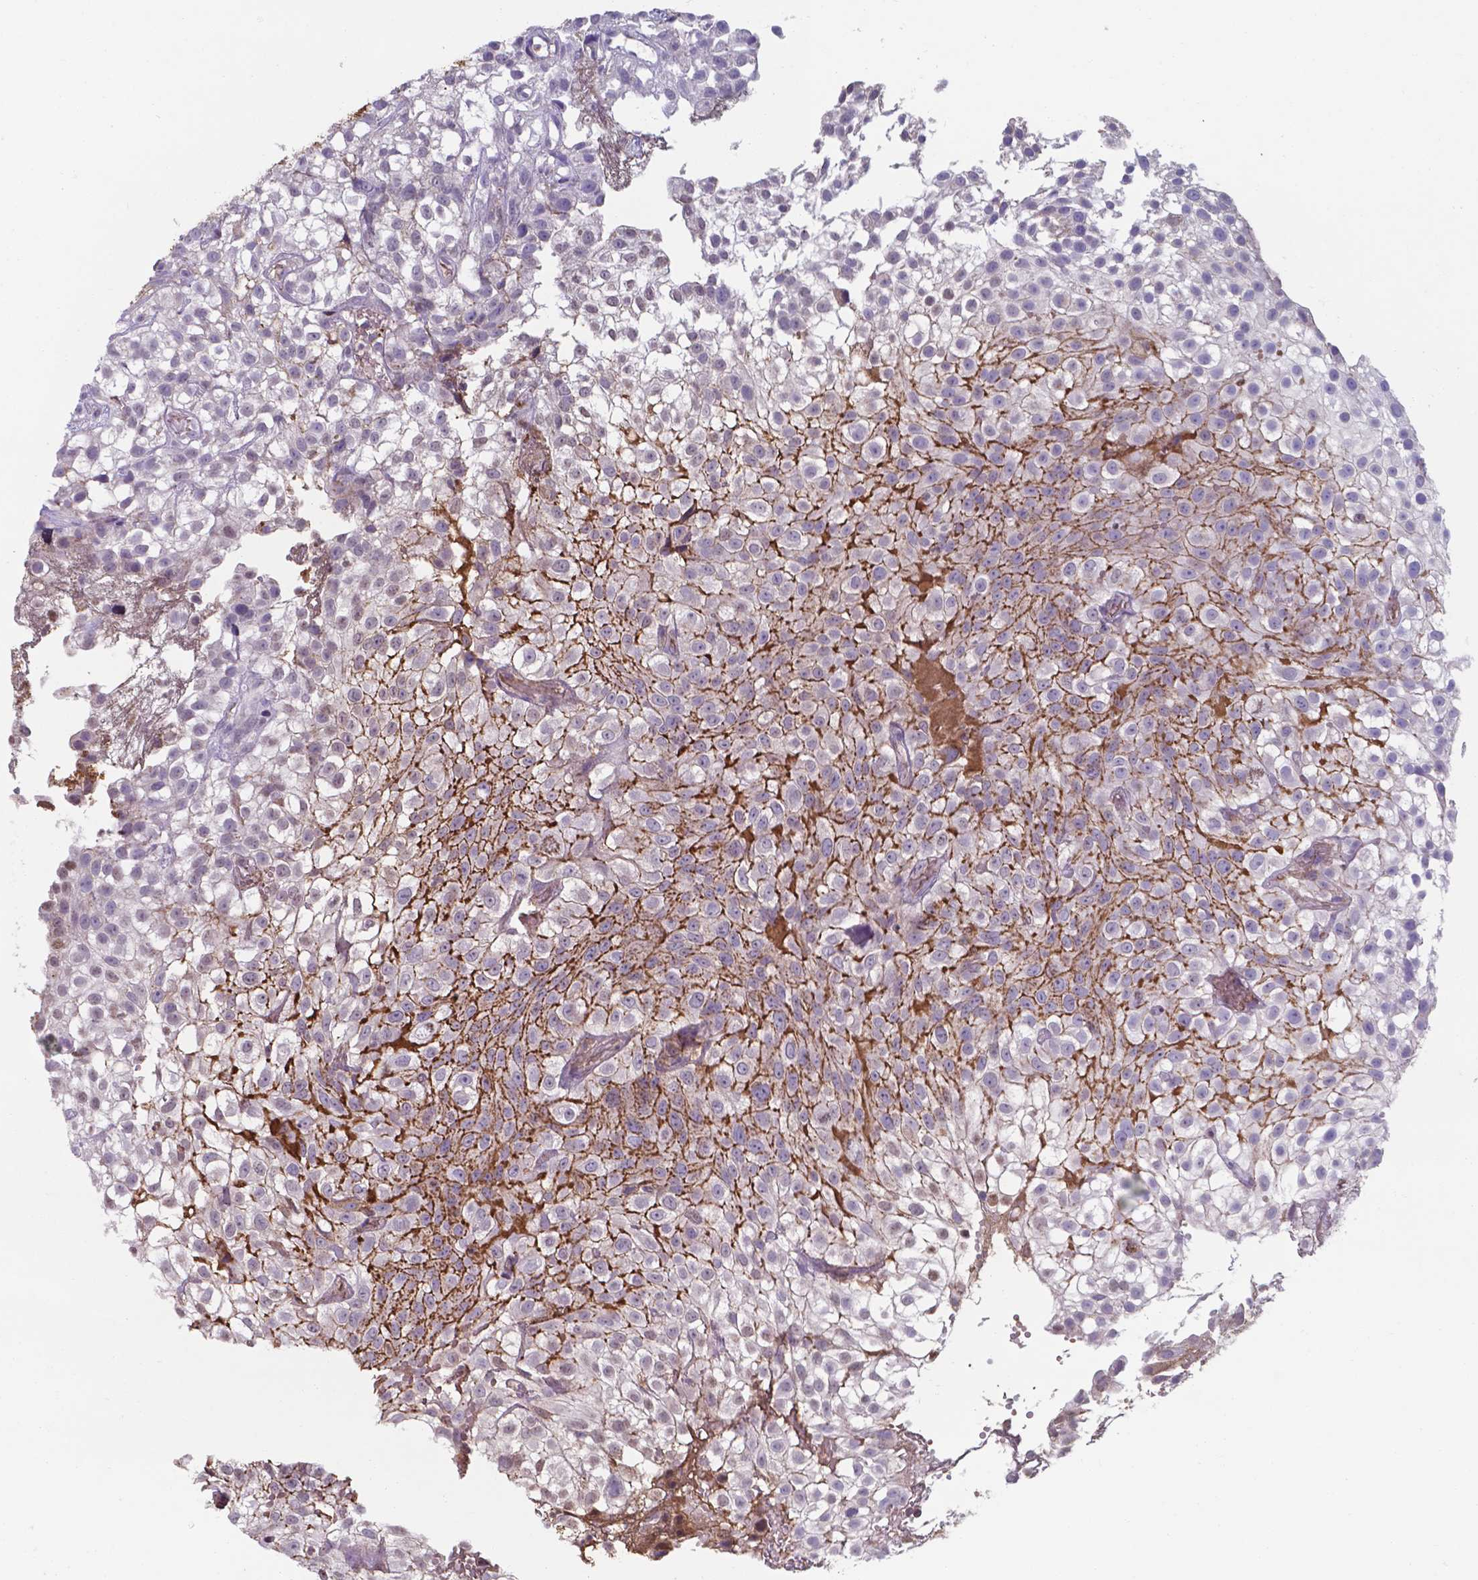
{"staining": {"intensity": "moderate", "quantity": "25%-75%", "location": "cytoplasmic/membranous"}, "tissue": "urothelial cancer", "cell_type": "Tumor cells", "image_type": "cancer", "snomed": [{"axis": "morphology", "description": "Urothelial carcinoma, High grade"}, {"axis": "topography", "description": "Urinary bladder"}], "caption": "Tumor cells reveal medium levels of moderate cytoplasmic/membranous positivity in approximately 25%-75% of cells in human urothelial cancer. The staining was performed using DAB to visualize the protein expression in brown, while the nuclei were stained in blue with hematoxylin (Magnification: 20x).", "gene": "SERPINA1", "patient": {"sex": "male", "age": 56}}